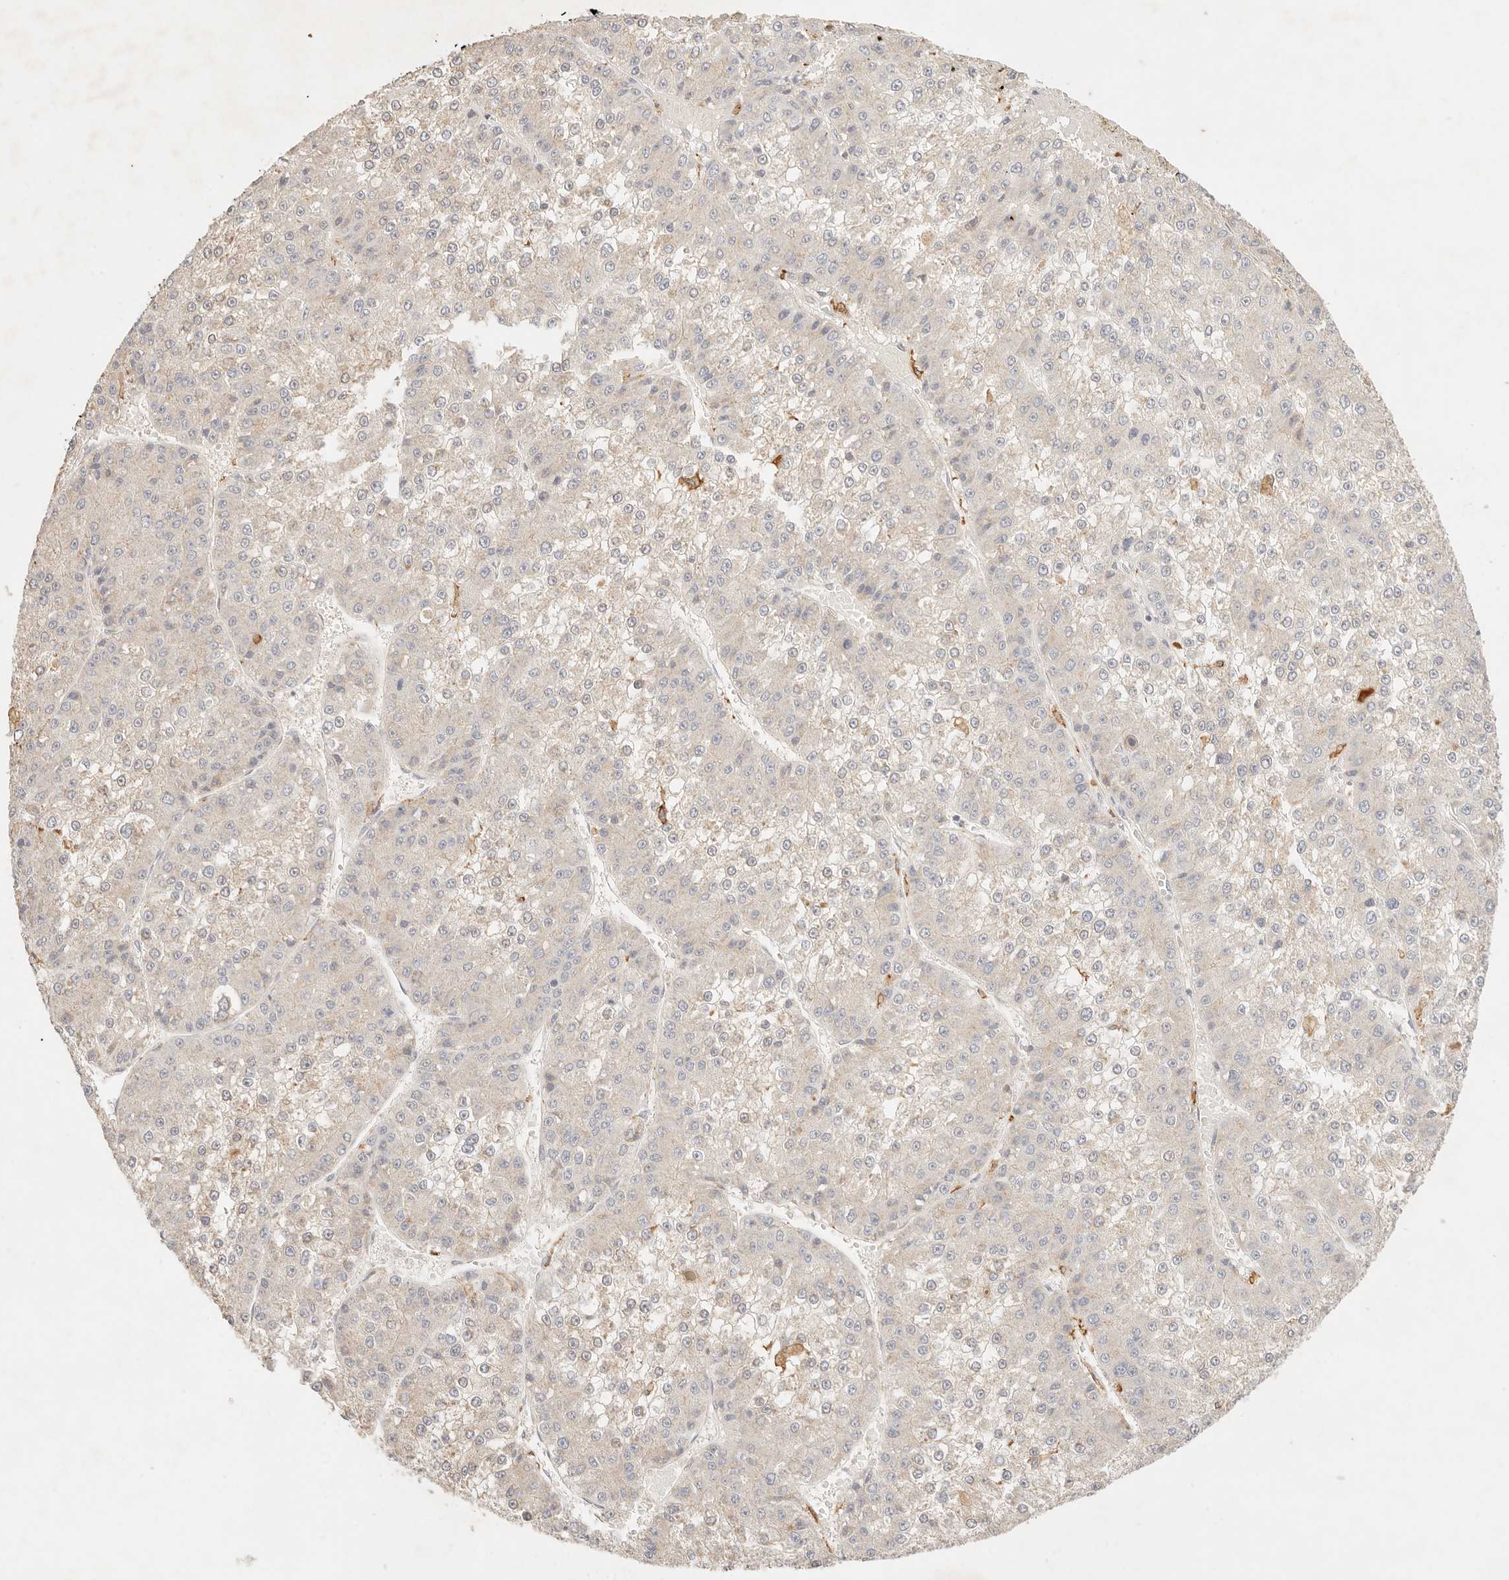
{"staining": {"intensity": "negative", "quantity": "none", "location": "none"}, "tissue": "liver cancer", "cell_type": "Tumor cells", "image_type": "cancer", "snomed": [{"axis": "morphology", "description": "Carcinoma, Hepatocellular, NOS"}, {"axis": "topography", "description": "Liver"}], "caption": "This image is of liver cancer (hepatocellular carcinoma) stained with immunohistochemistry (IHC) to label a protein in brown with the nuclei are counter-stained blue. There is no positivity in tumor cells.", "gene": "HK2", "patient": {"sex": "female", "age": 73}}